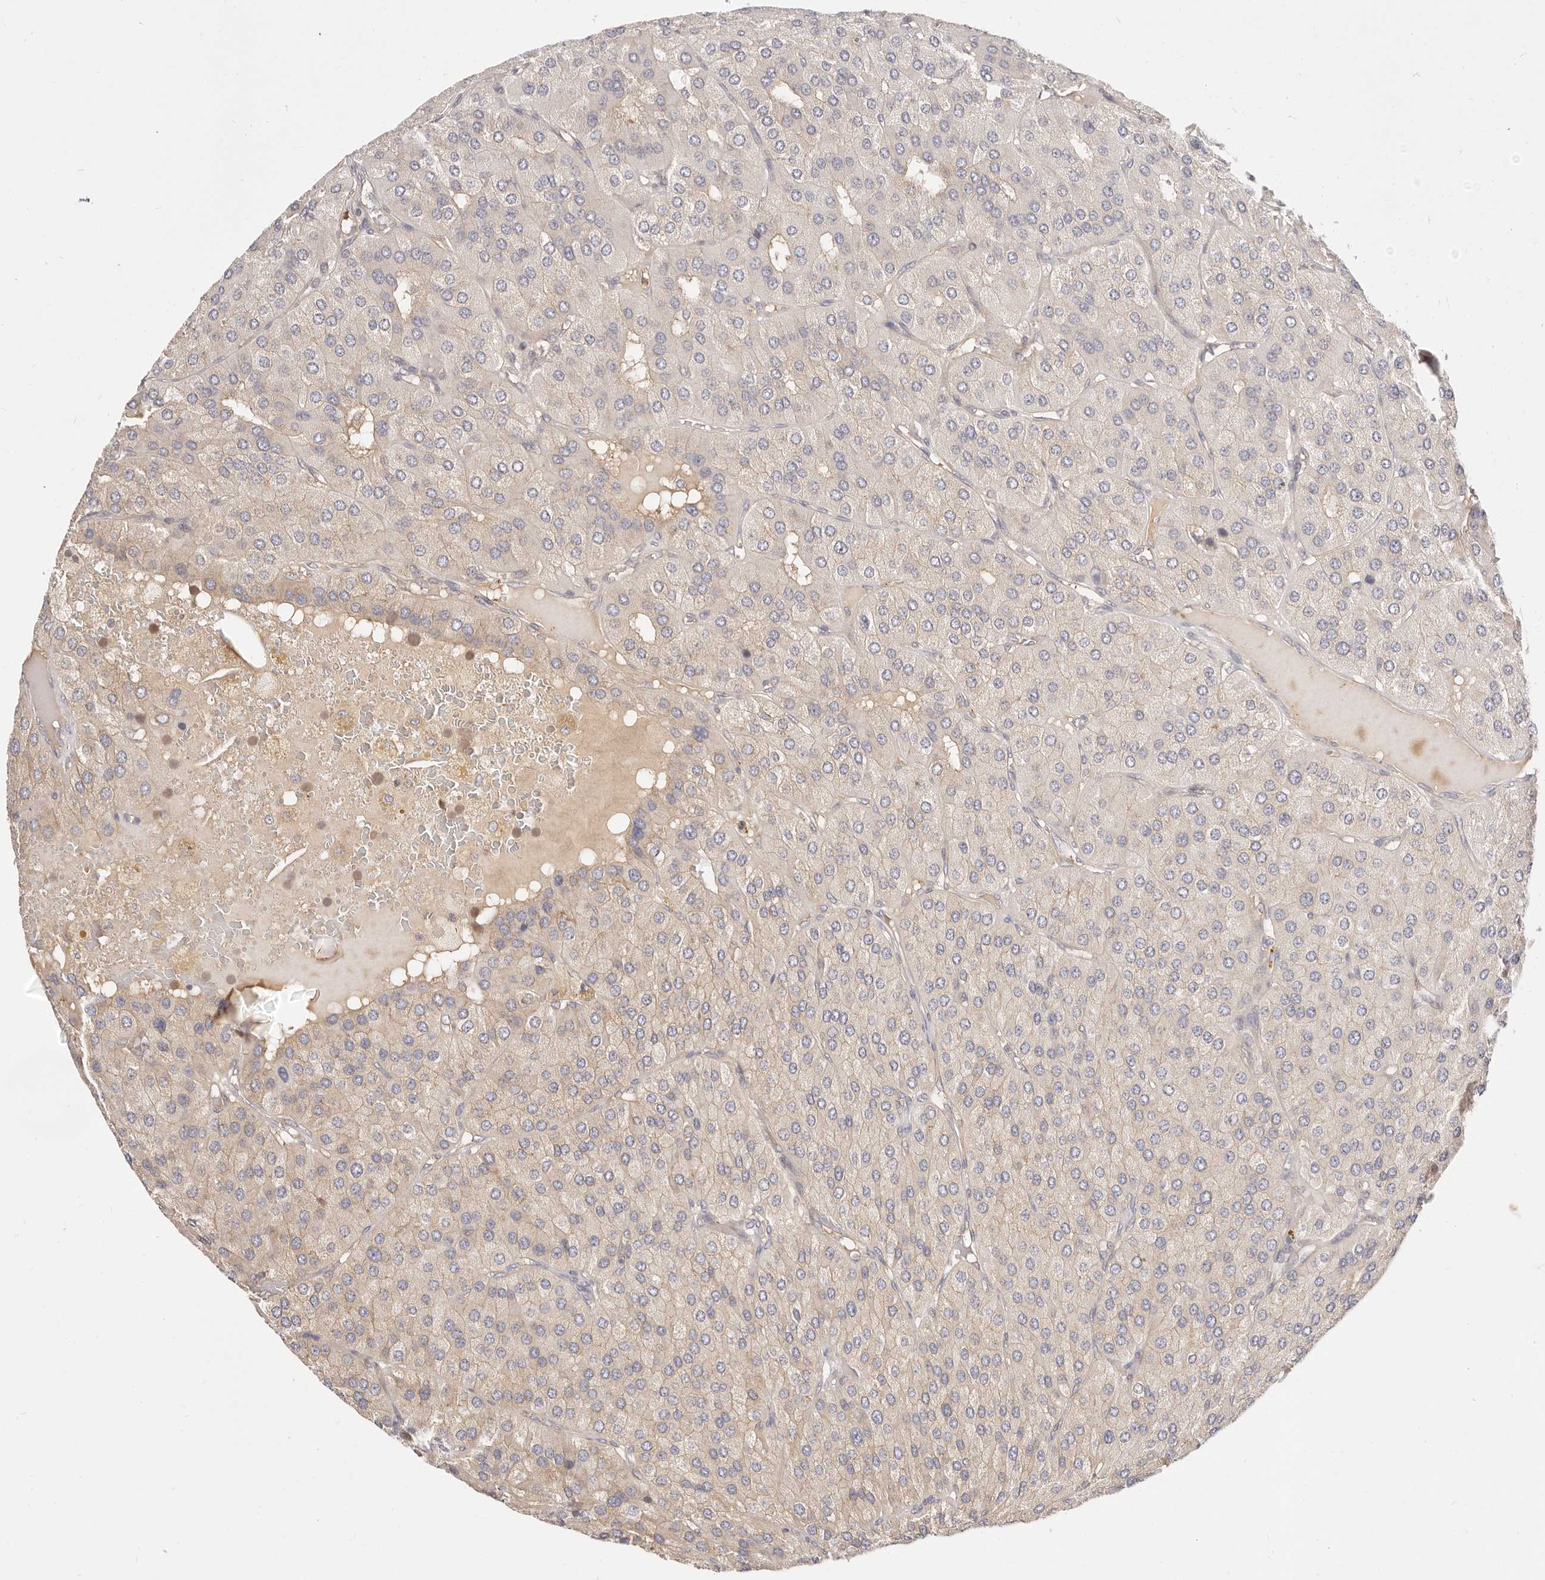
{"staining": {"intensity": "weak", "quantity": ">75%", "location": "cytoplasmic/membranous"}, "tissue": "parathyroid gland", "cell_type": "Glandular cells", "image_type": "normal", "snomed": [{"axis": "morphology", "description": "Normal tissue, NOS"}, {"axis": "morphology", "description": "Adenoma, NOS"}, {"axis": "topography", "description": "Parathyroid gland"}], "caption": "A high-resolution image shows IHC staining of normal parathyroid gland, which displays weak cytoplasmic/membranous staining in about >75% of glandular cells.", "gene": "KCMF1", "patient": {"sex": "female", "age": 86}}